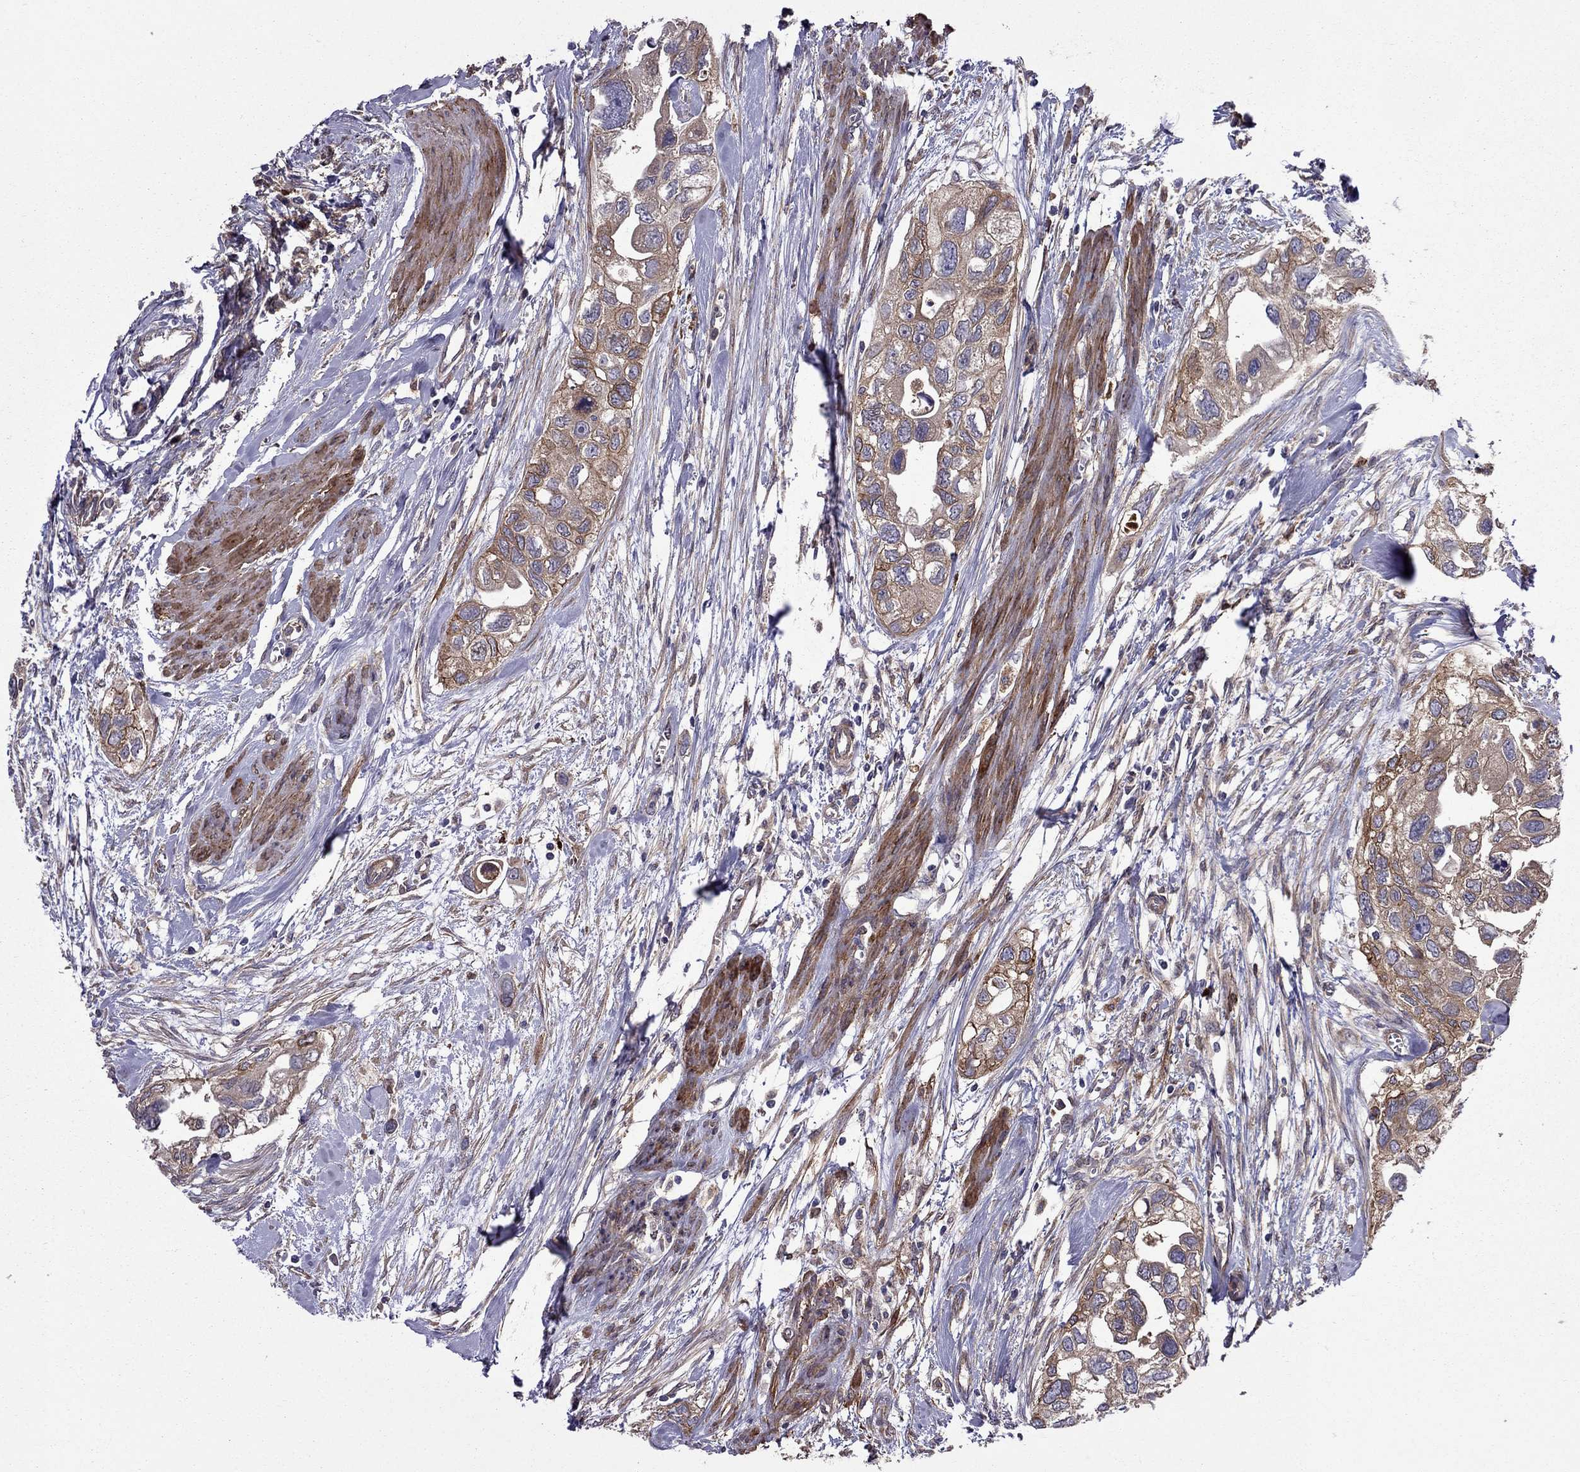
{"staining": {"intensity": "moderate", "quantity": ">75%", "location": "cytoplasmic/membranous"}, "tissue": "urothelial cancer", "cell_type": "Tumor cells", "image_type": "cancer", "snomed": [{"axis": "morphology", "description": "Urothelial carcinoma, High grade"}, {"axis": "topography", "description": "Urinary bladder"}], "caption": "A brown stain labels moderate cytoplasmic/membranous expression of a protein in urothelial cancer tumor cells. (DAB = brown stain, brightfield microscopy at high magnification).", "gene": "ITGB1", "patient": {"sex": "male", "age": 59}}